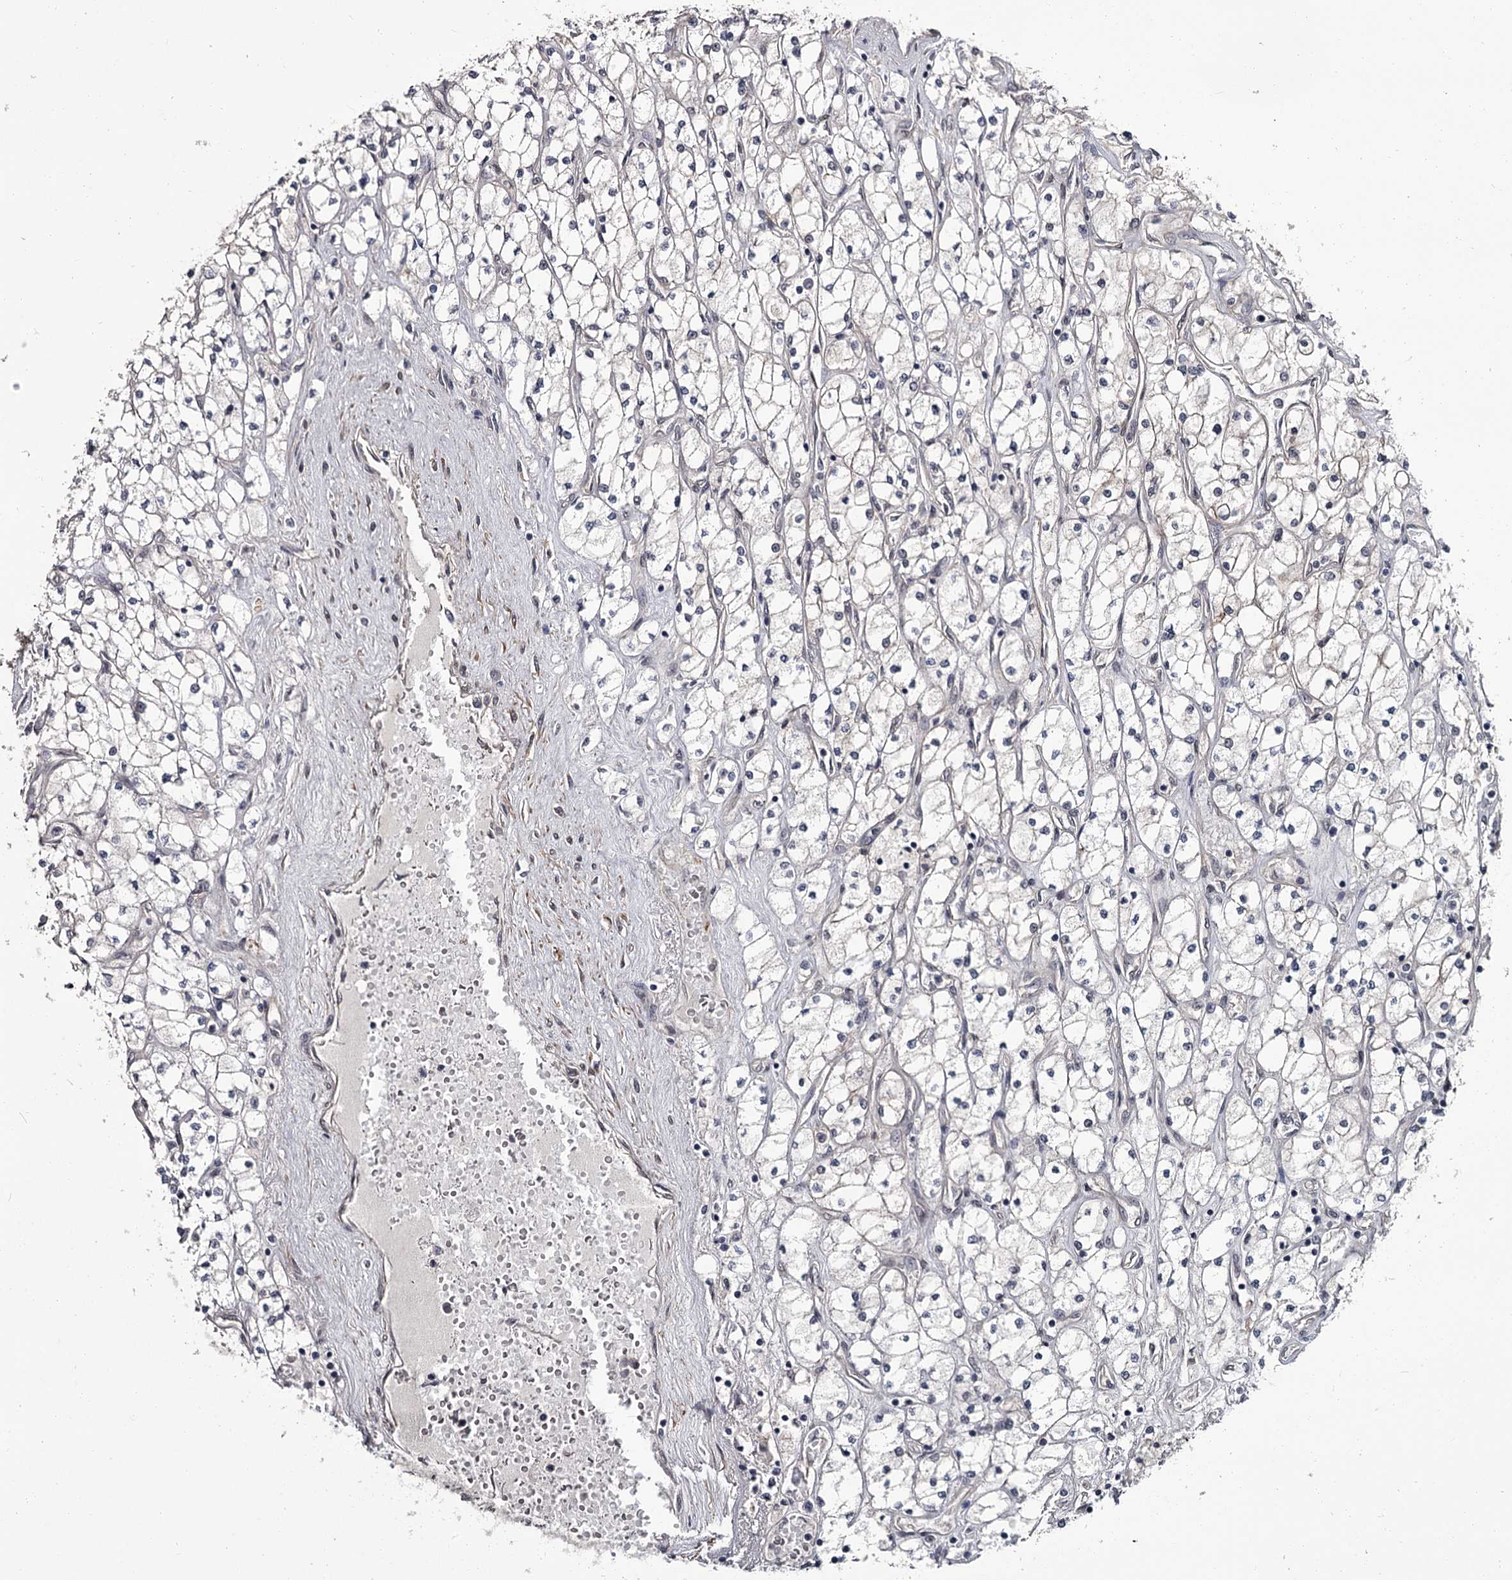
{"staining": {"intensity": "negative", "quantity": "none", "location": "none"}, "tissue": "renal cancer", "cell_type": "Tumor cells", "image_type": "cancer", "snomed": [{"axis": "morphology", "description": "Adenocarcinoma, NOS"}, {"axis": "topography", "description": "Kidney"}], "caption": "Immunohistochemical staining of human renal cancer (adenocarcinoma) demonstrates no significant expression in tumor cells.", "gene": "PRPF40B", "patient": {"sex": "male", "age": 80}}